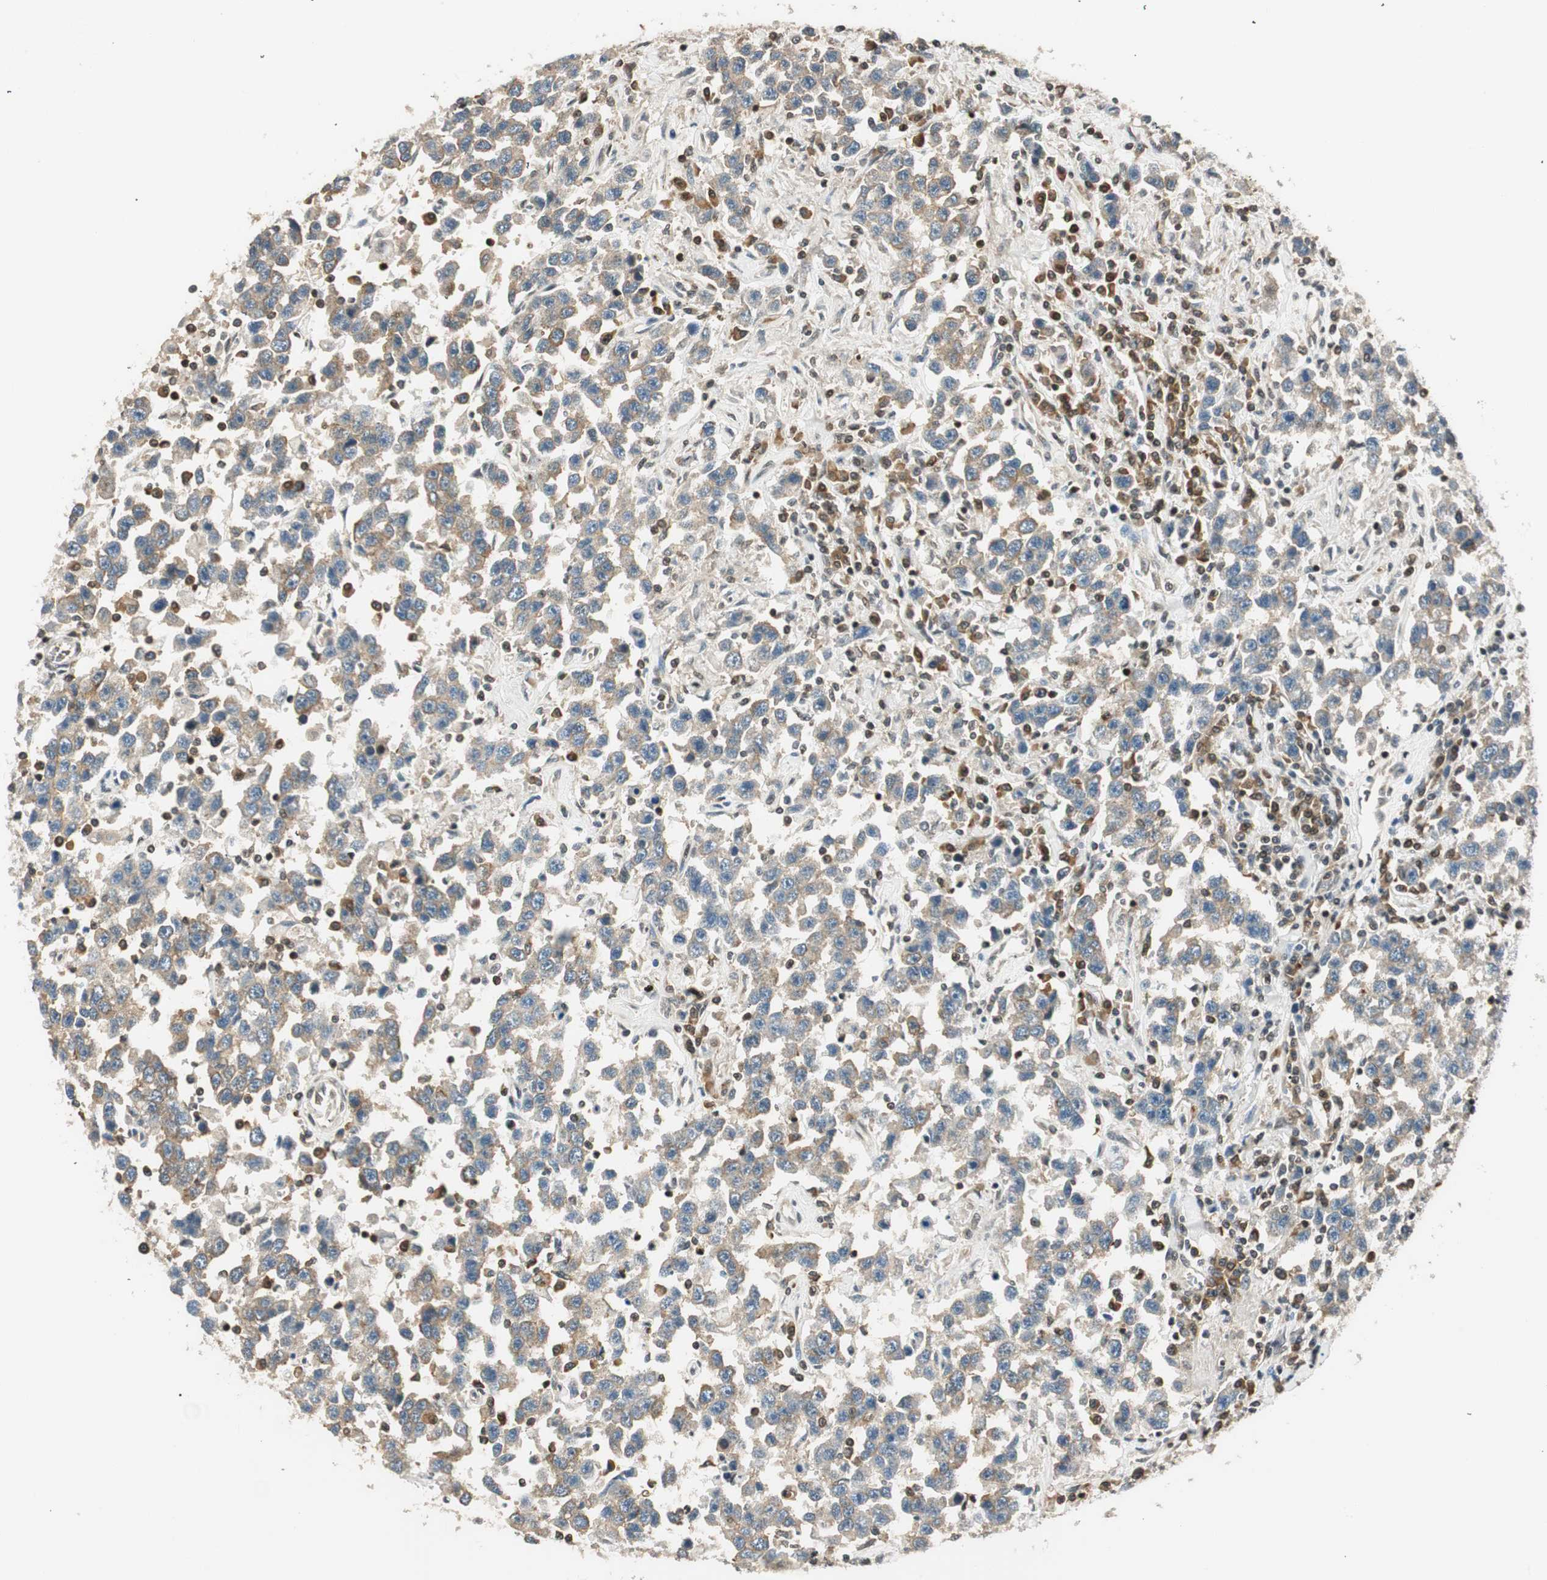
{"staining": {"intensity": "weak", "quantity": "25%-75%", "location": "cytoplasmic/membranous"}, "tissue": "testis cancer", "cell_type": "Tumor cells", "image_type": "cancer", "snomed": [{"axis": "morphology", "description": "Seminoma, NOS"}, {"axis": "topography", "description": "Testis"}], "caption": "Weak cytoplasmic/membranous expression for a protein is identified in approximately 25%-75% of tumor cells of testis cancer using IHC.", "gene": "RING1", "patient": {"sex": "male", "age": 41}}